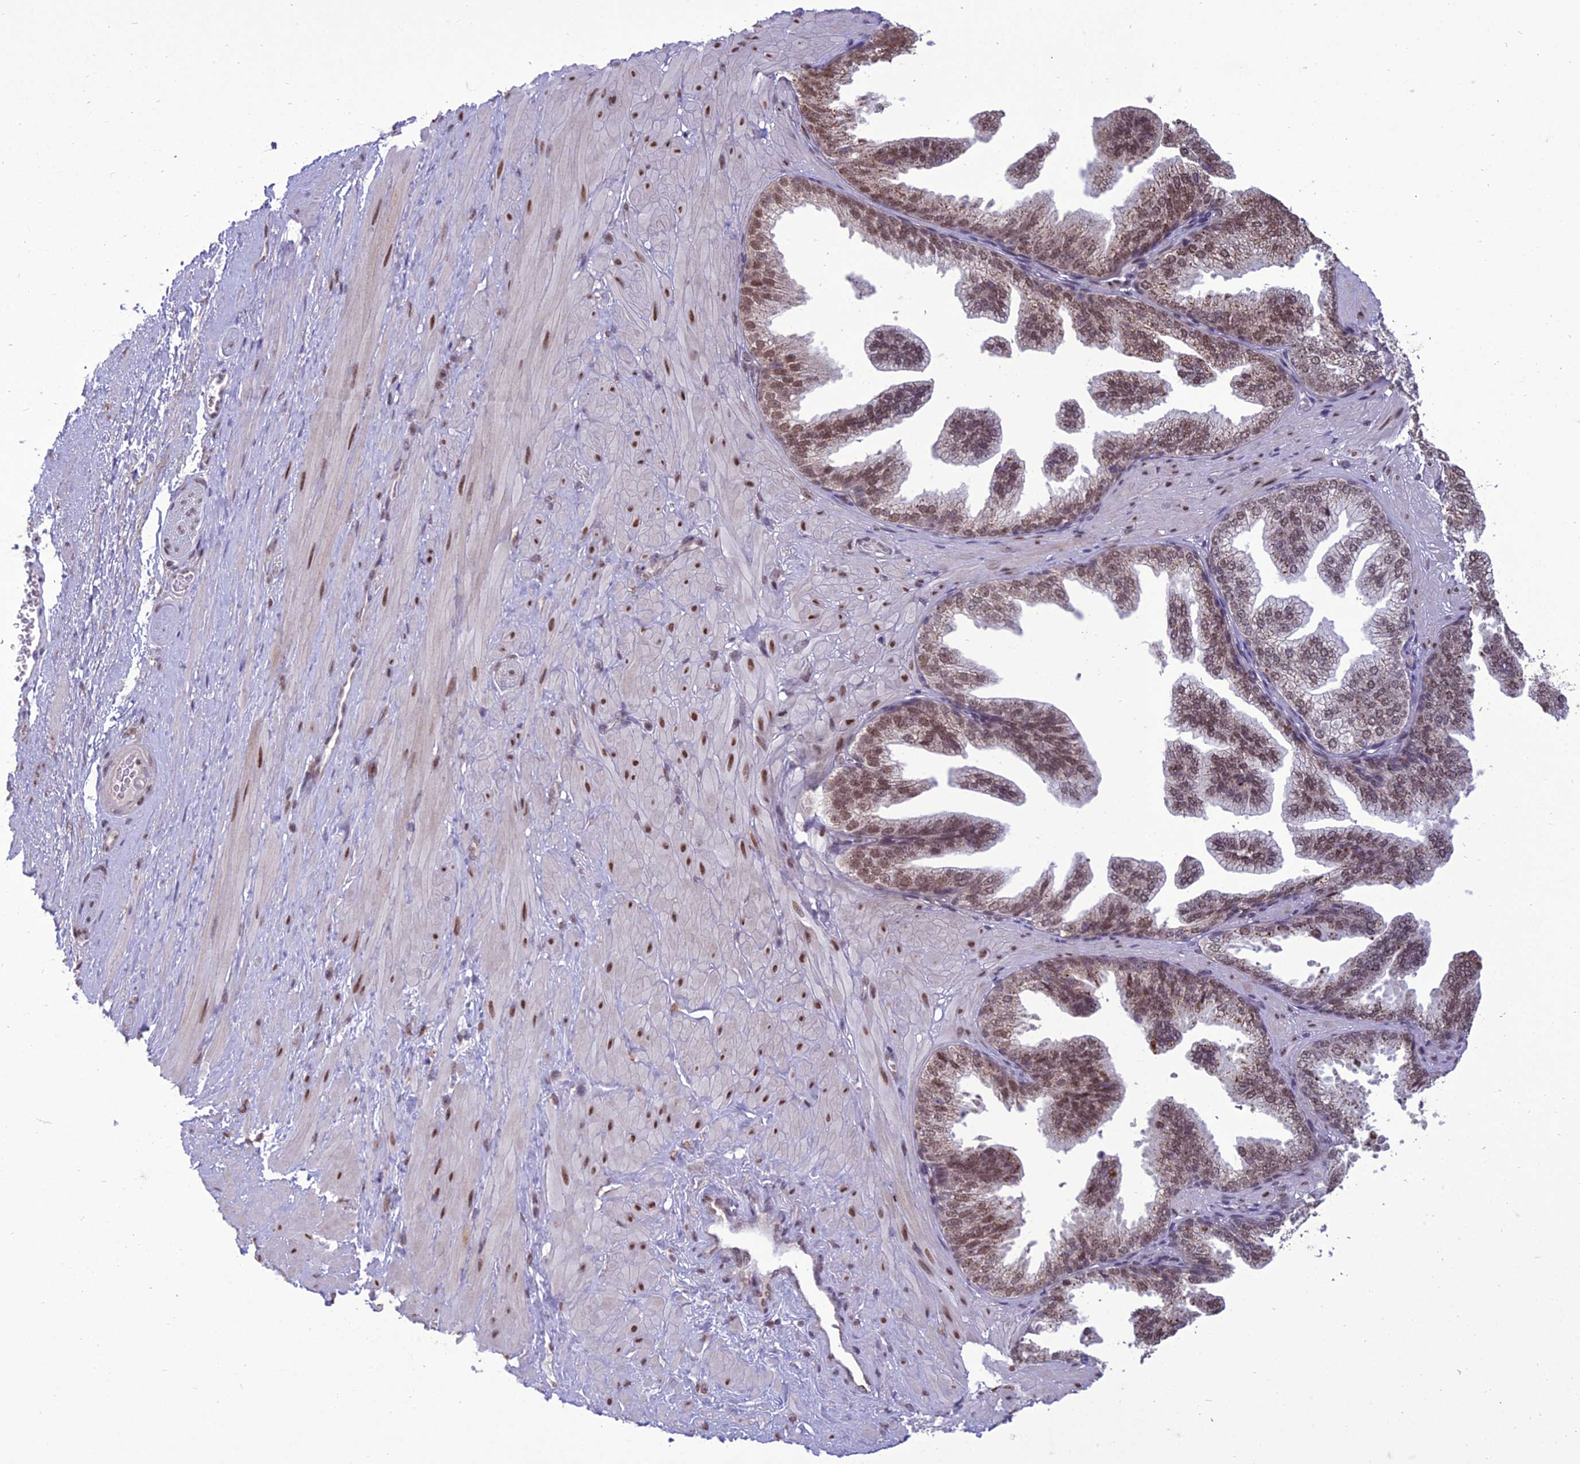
{"staining": {"intensity": "moderate", "quantity": "<25%", "location": "nuclear"}, "tissue": "adipose tissue", "cell_type": "Adipocytes", "image_type": "normal", "snomed": [{"axis": "morphology", "description": "Normal tissue, NOS"}, {"axis": "morphology", "description": "Adenocarcinoma, Low grade"}, {"axis": "topography", "description": "Prostate"}, {"axis": "topography", "description": "Peripheral nerve tissue"}], "caption": "Adipocytes show low levels of moderate nuclear staining in approximately <25% of cells in normal human adipose tissue. (DAB (3,3'-diaminobenzidine) = brown stain, brightfield microscopy at high magnification).", "gene": "RANBP3", "patient": {"sex": "male", "age": 63}}